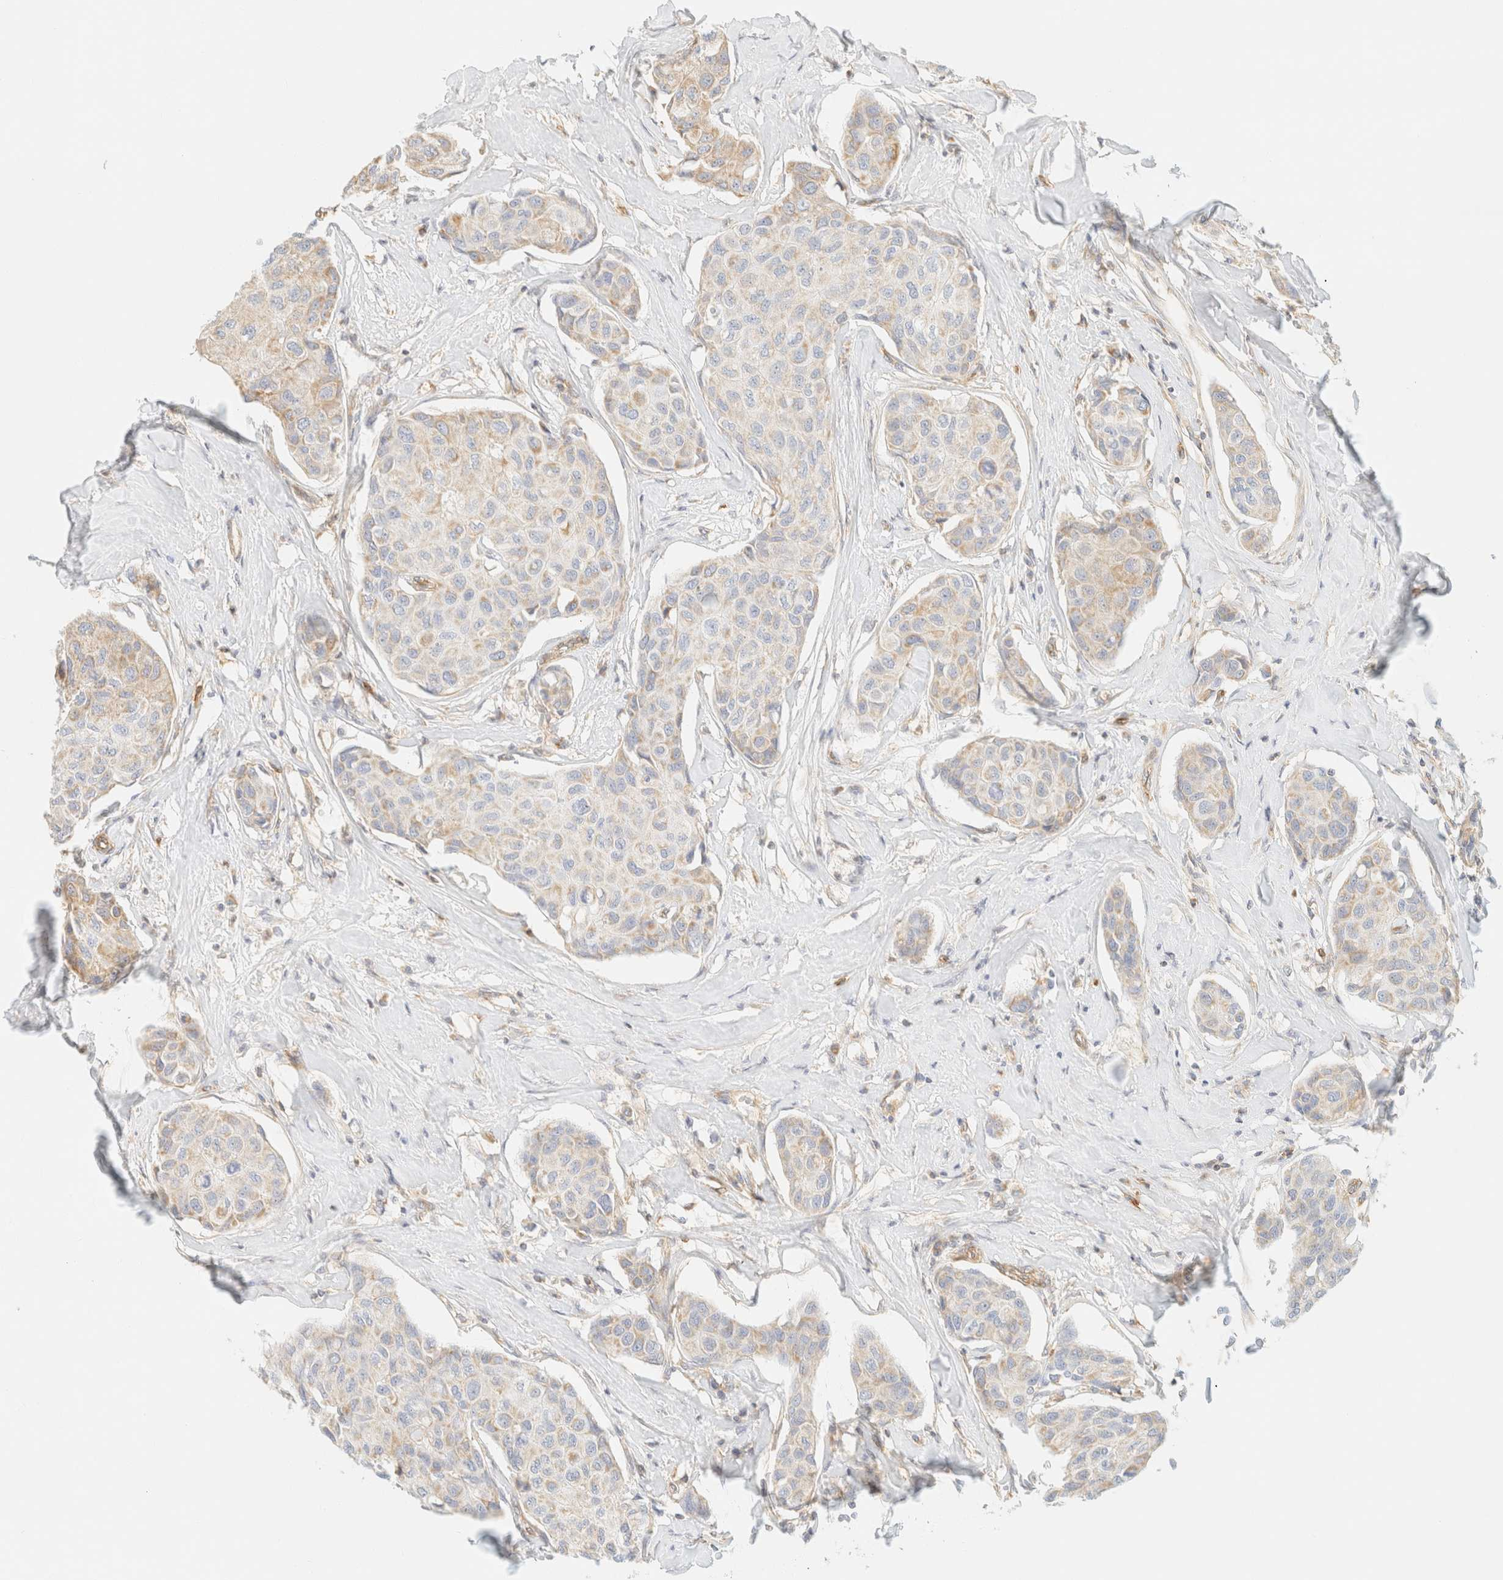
{"staining": {"intensity": "weak", "quantity": "<25%", "location": "cytoplasmic/membranous"}, "tissue": "breast cancer", "cell_type": "Tumor cells", "image_type": "cancer", "snomed": [{"axis": "morphology", "description": "Duct carcinoma"}, {"axis": "topography", "description": "Breast"}], "caption": "High magnification brightfield microscopy of breast cancer (infiltrating ductal carcinoma) stained with DAB (3,3'-diaminobenzidine) (brown) and counterstained with hematoxylin (blue): tumor cells show no significant expression. Nuclei are stained in blue.", "gene": "MRM3", "patient": {"sex": "female", "age": 80}}